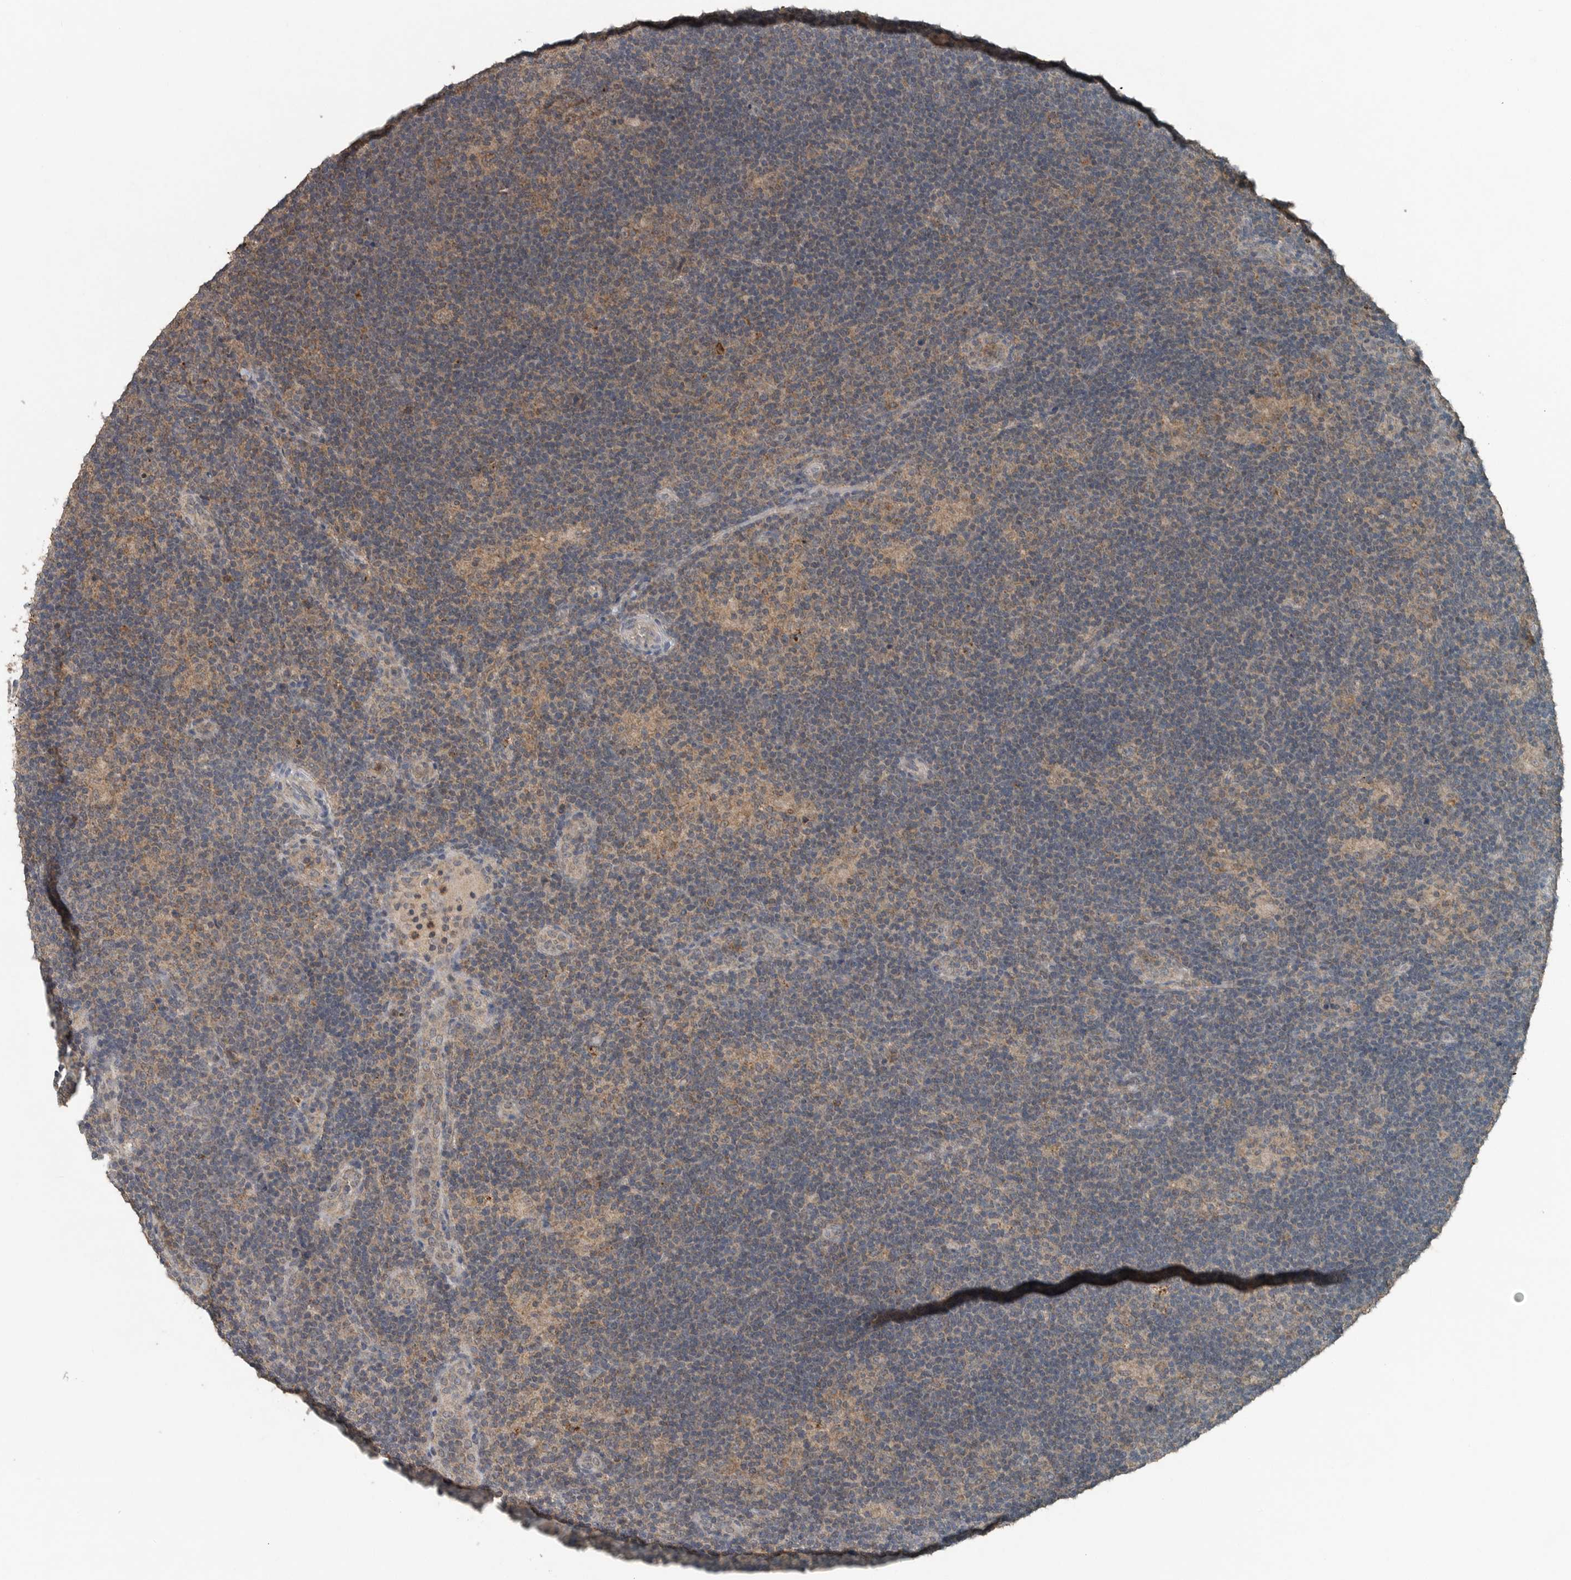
{"staining": {"intensity": "weak", "quantity": "25%-75%", "location": "cytoplasmic/membranous"}, "tissue": "lymphoma", "cell_type": "Tumor cells", "image_type": "cancer", "snomed": [{"axis": "morphology", "description": "Hodgkin's disease, NOS"}, {"axis": "topography", "description": "Lymph node"}], "caption": "Tumor cells demonstrate low levels of weak cytoplasmic/membranous expression in approximately 25%-75% of cells in human lymphoma.", "gene": "IL6ST", "patient": {"sex": "female", "age": 57}}